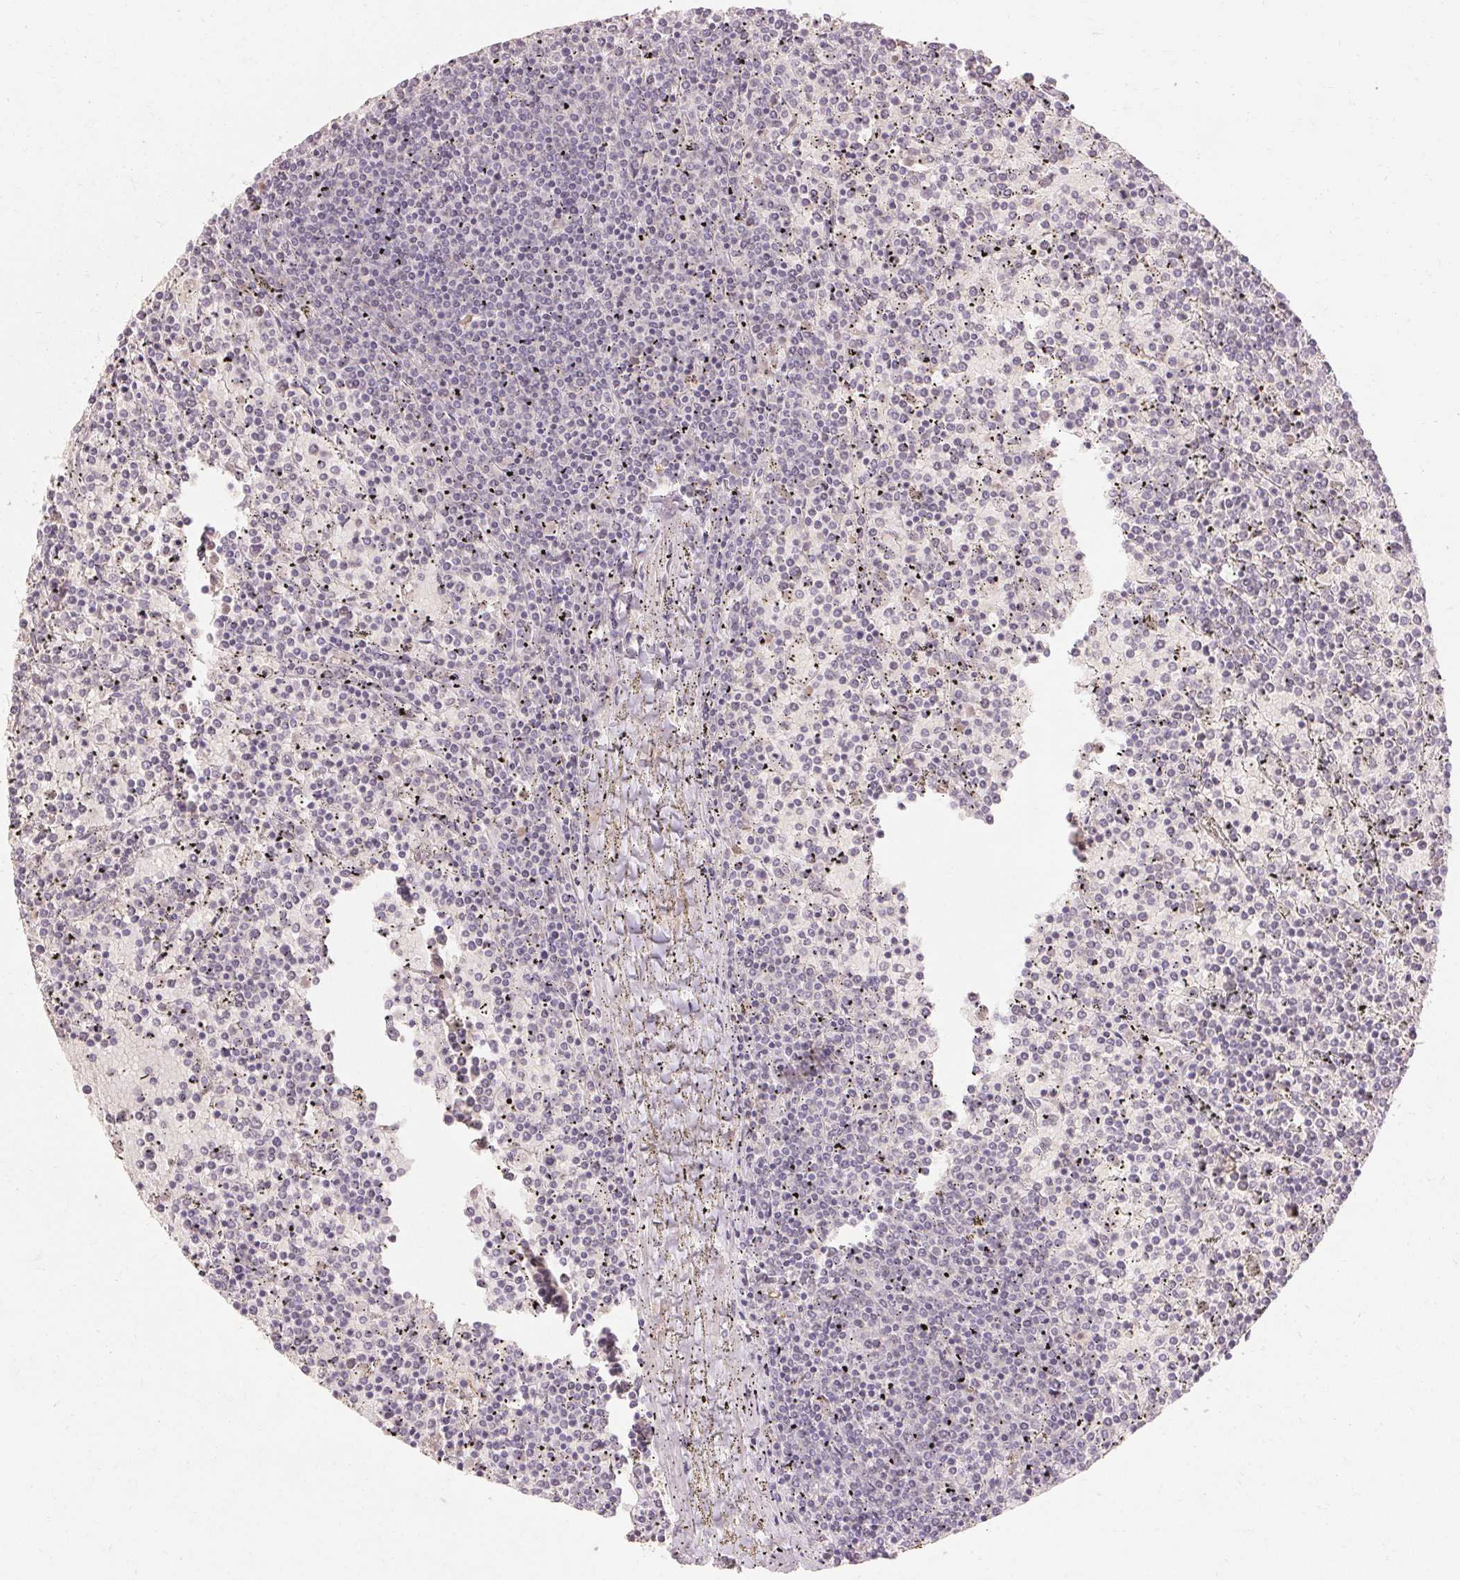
{"staining": {"intensity": "negative", "quantity": "none", "location": "none"}, "tissue": "lymphoma", "cell_type": "Tumor cells", "image_type": "cancer", "snomed": [{"axis": "morphology", "description": "Malignant lymphoma, non-Hodgkin's type, Low grade"}, {"axis": "topography", "description": "Spleen"}], "caption": "DAB (3,3'-diaminobenzidine) immunohistochemical staining of malignant lymphoma, non-Hodgkin's type (low-grade) displays no significant staining in tumor cells. (DAB (3,3'-diaminobenzidine) immunohistochemistry (IHC) with hematoxylin counter stain).", "gene": "SKP2", "patient": {"sex": "female", "age": 77}}